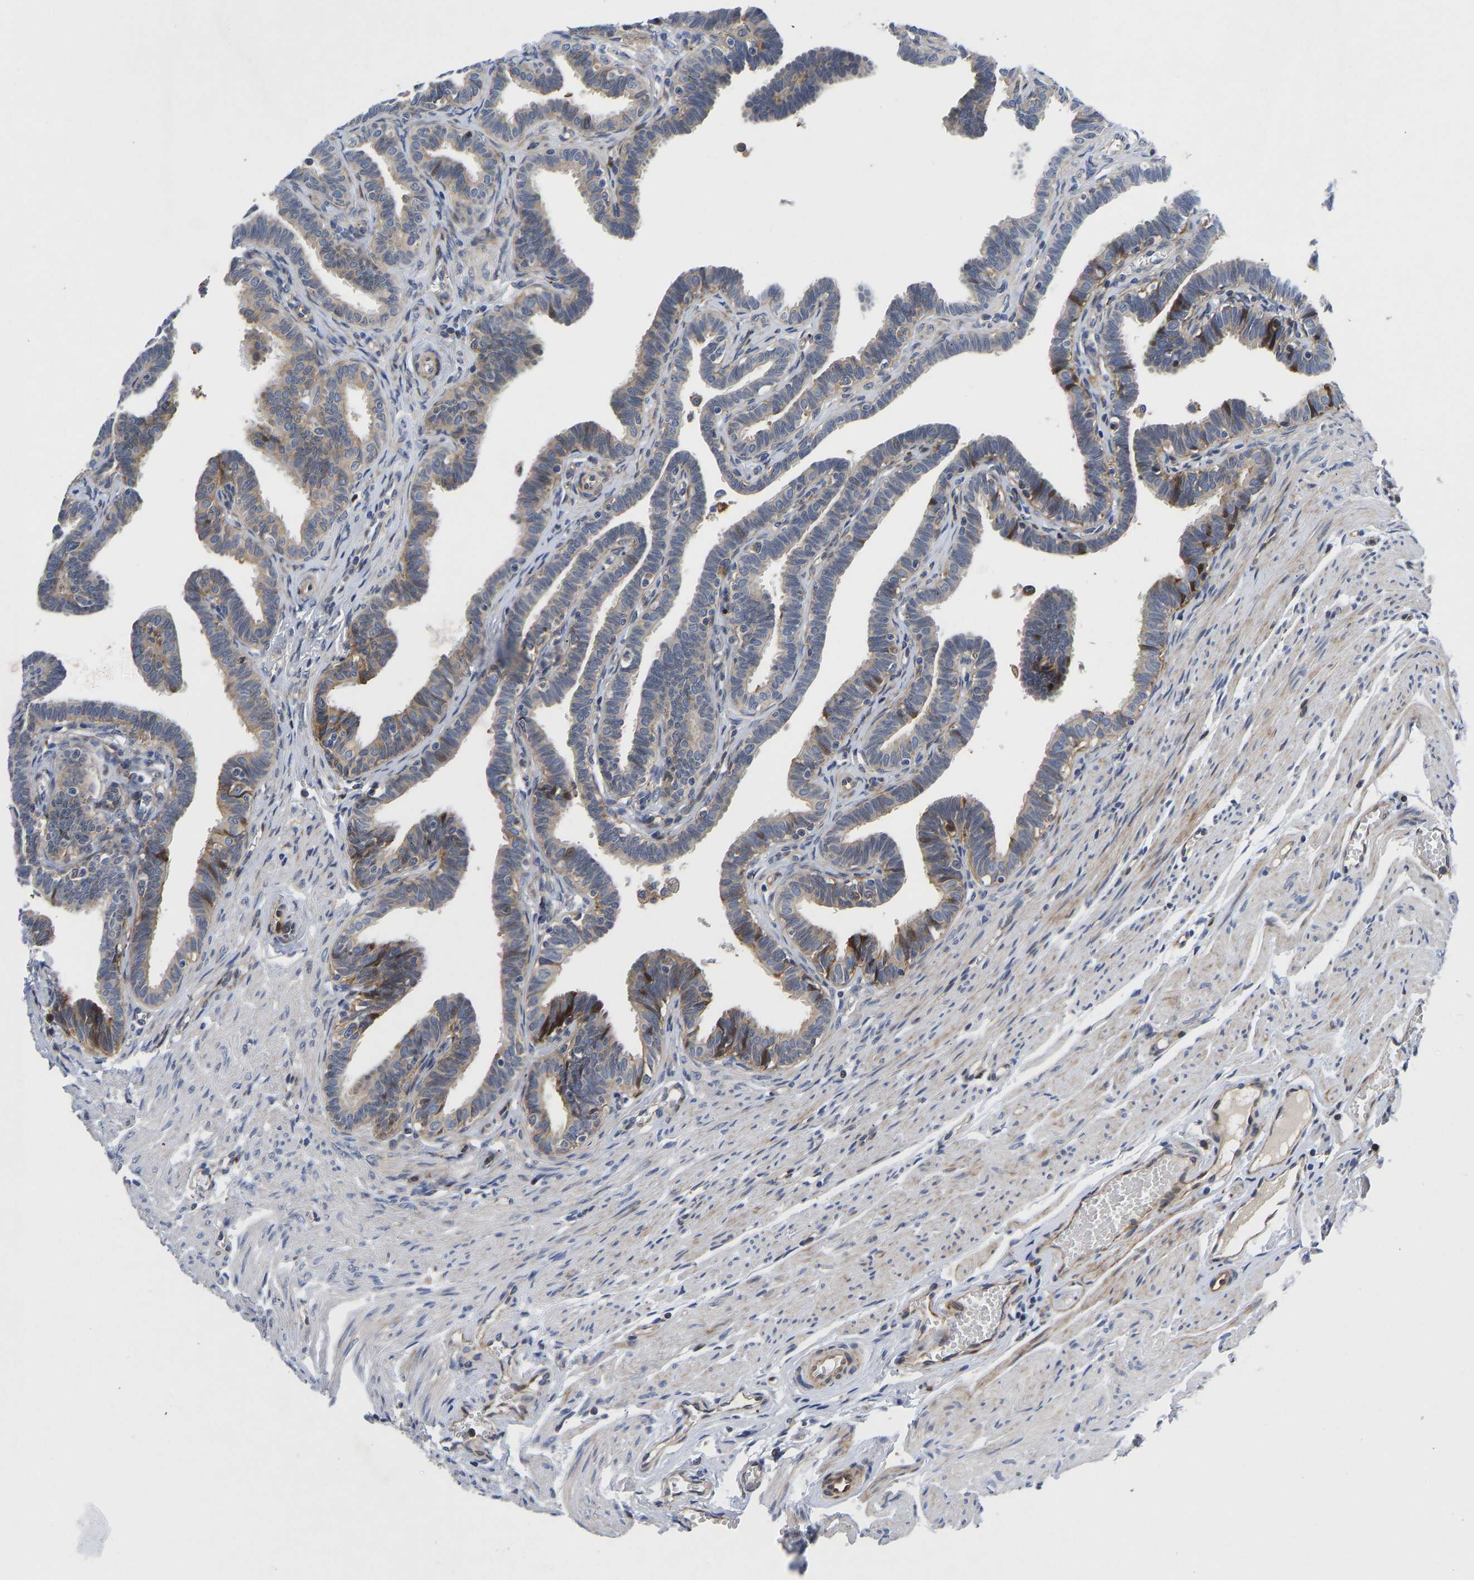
{"staining": {"intensity": "moderate", "quantity": "<25%", "location": "cytoplasmic/membranous"}, "tissue": "fallopian tube", "cell_type": "Glandular cells", "image_type": "normal", "snomed": [{"axis": "morphology", "description": "Normal tissue, NOS"}, {"axis": "topography", "description": "Fallopian tube"}, {"axis": "topography", "description": "Ovary"}], "caption": "Glandular cells display moderate cytoplasmic/membranous expression in about <25% of cells in unremarkable fallopian tube.", "gene": "TMEM38B", "patient": {"sex": "female", "age": 23}}